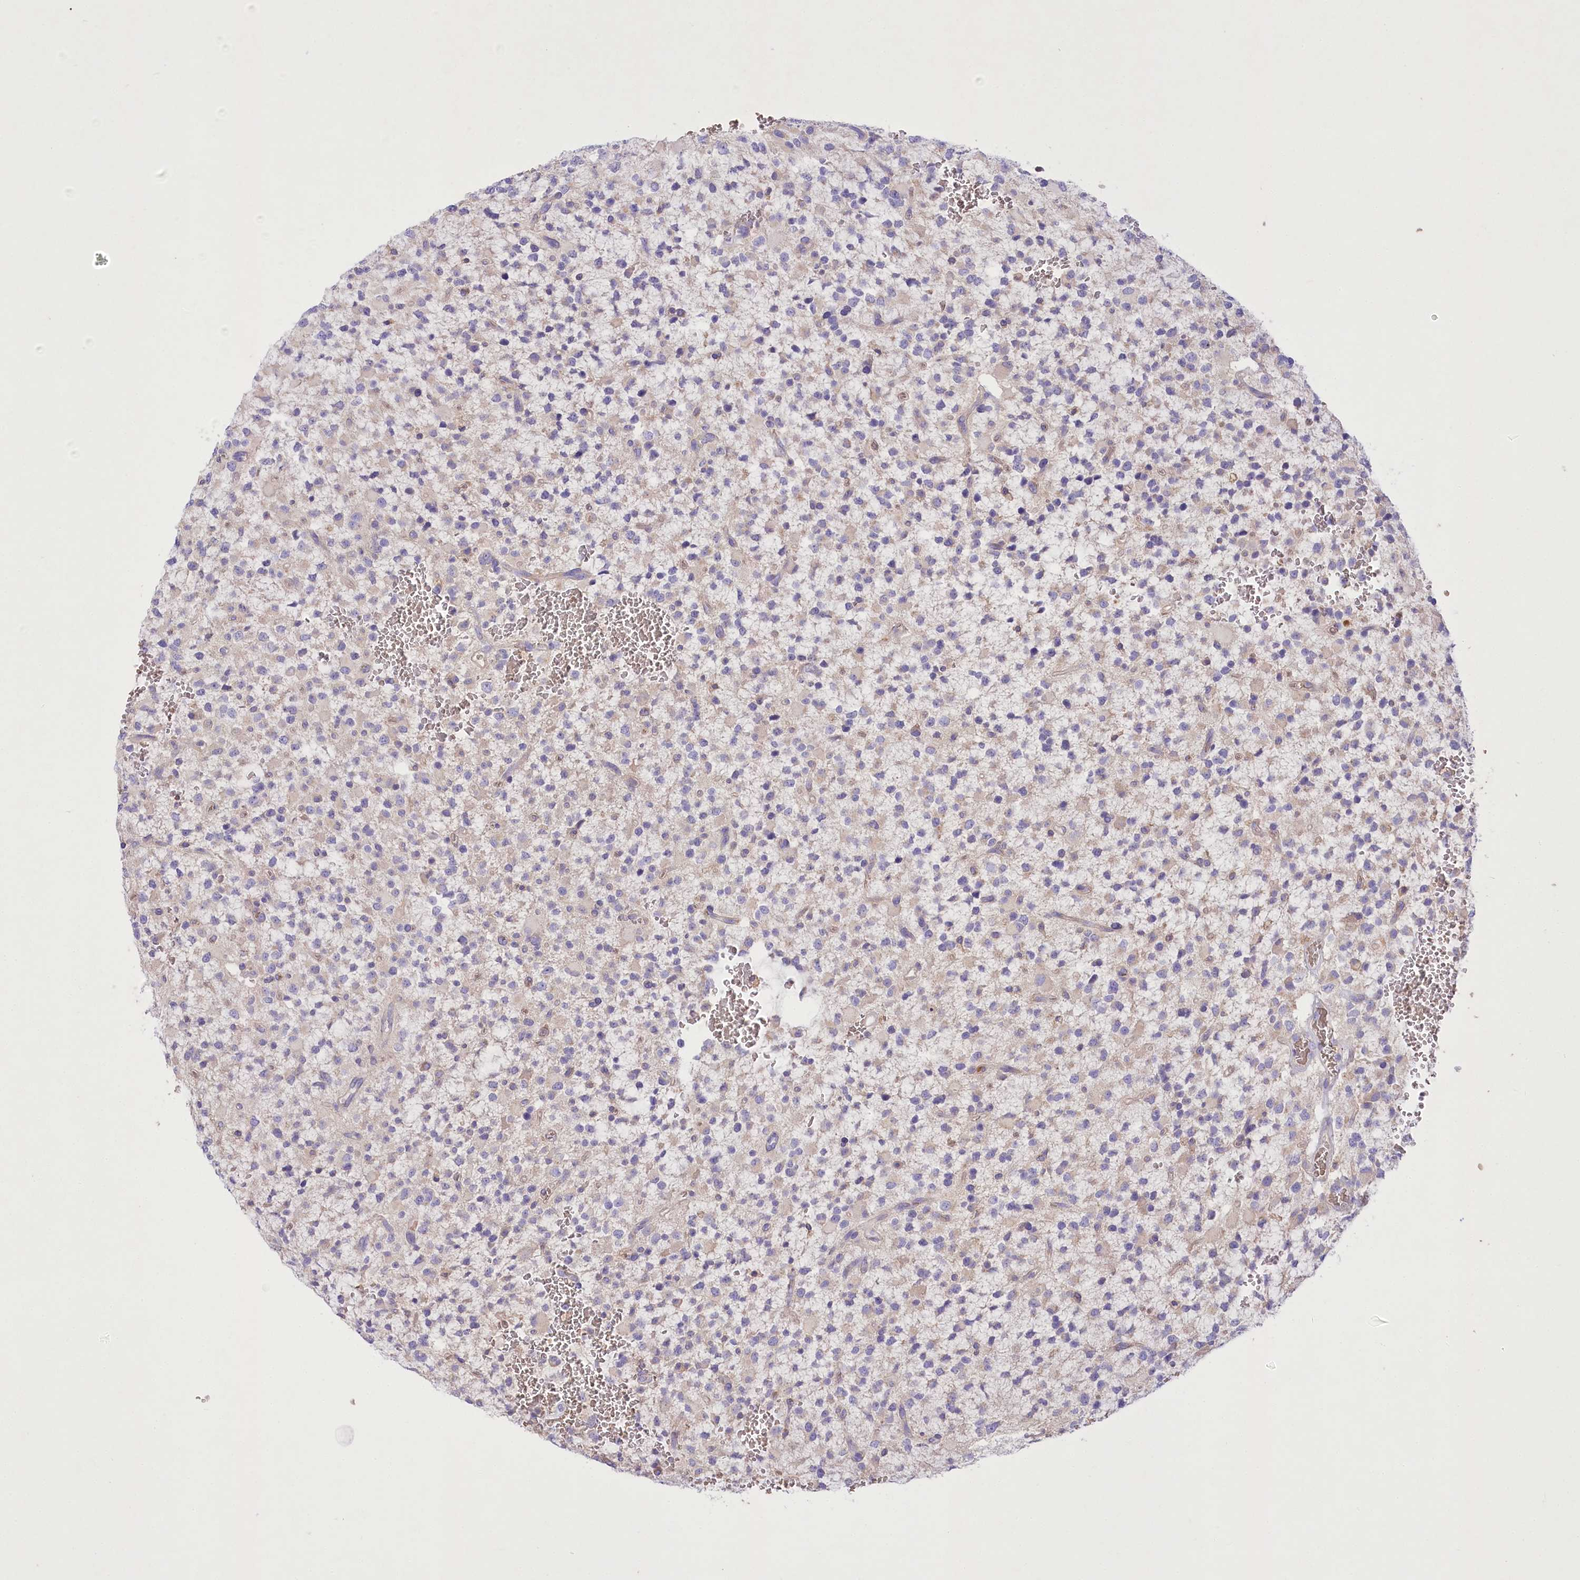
{"staining": {"intensity": "weak", "quantity": "<25%", "location": "cytoplasmic/membranous"}, "tissue": "glioma", "cell_type": "Tumor cells", "image_type": "cancer", "snomed": [{"axis": "morphology", "description": "Glioma, malignant, High grade"}, {"axis": "topography", "description": "Brain"}], "caption": "An immunohistochemistry (IHC) histopathology image of glioma is shown. There is no staining in tumor cells of glioma.", "gene": "PRSS53", "patient": {"sex": "male", "age": 34}}